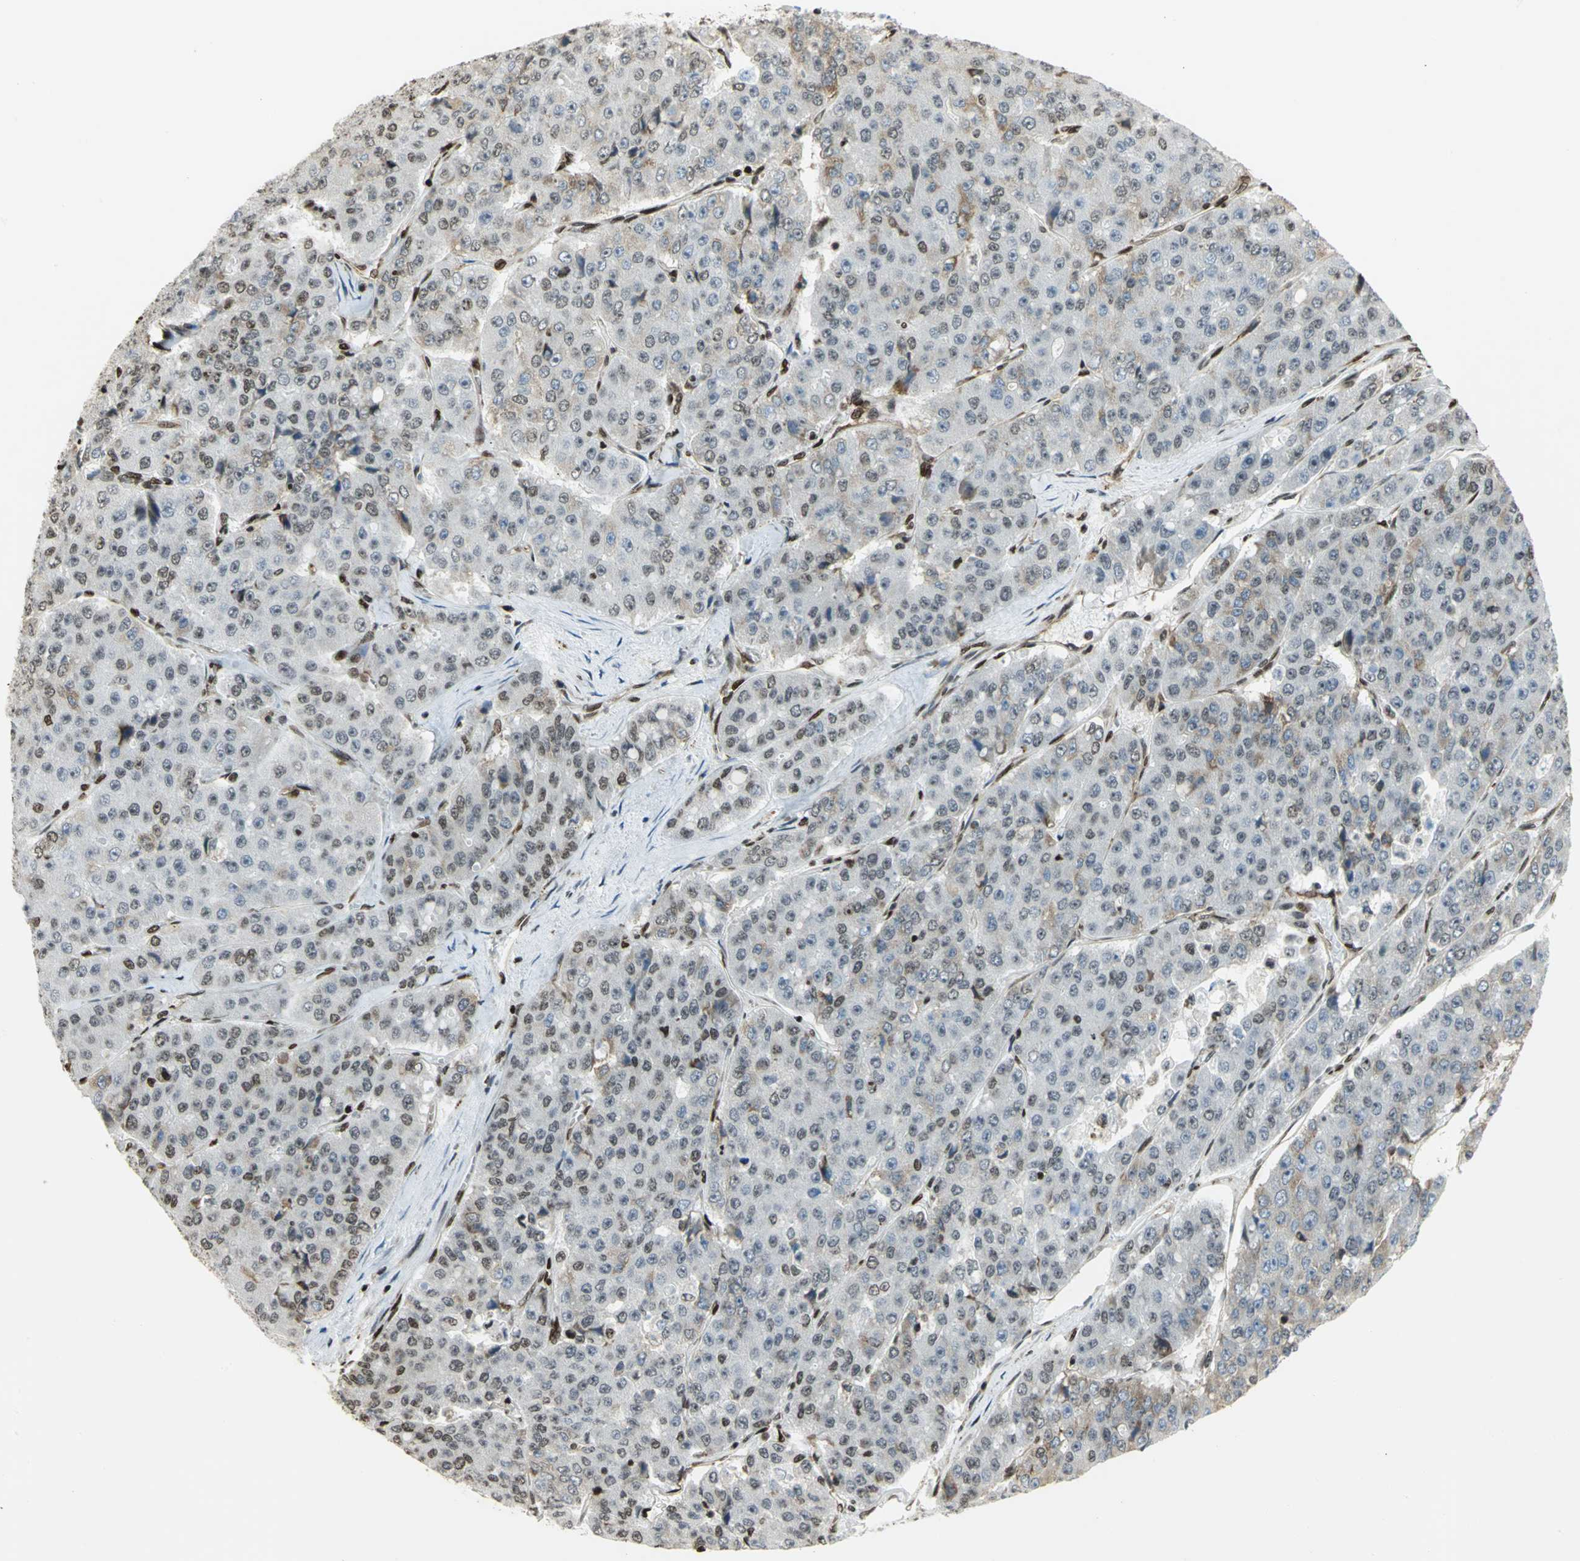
{"staining": {"intensity": "moderate", "quantity": ">75%", "location": "nuclear"}, "tissue": "pancreatic cancer", "cell_type": "Tumor cells", "image_type": "cancer", "snomed": [{"axis": "morphology", "description": "Adenocarcinoma, NOS"}, {"axis": "topography", "description": "Pancreas"}], "caption": "Immunohistochemical staining of pancreatic cancer (adenocarcinoma) shows moderate nuclear protein expression in about >75% of tumor cells.", "gene": "HMGB1", "patient": {"sex": "male", "age": 50}}